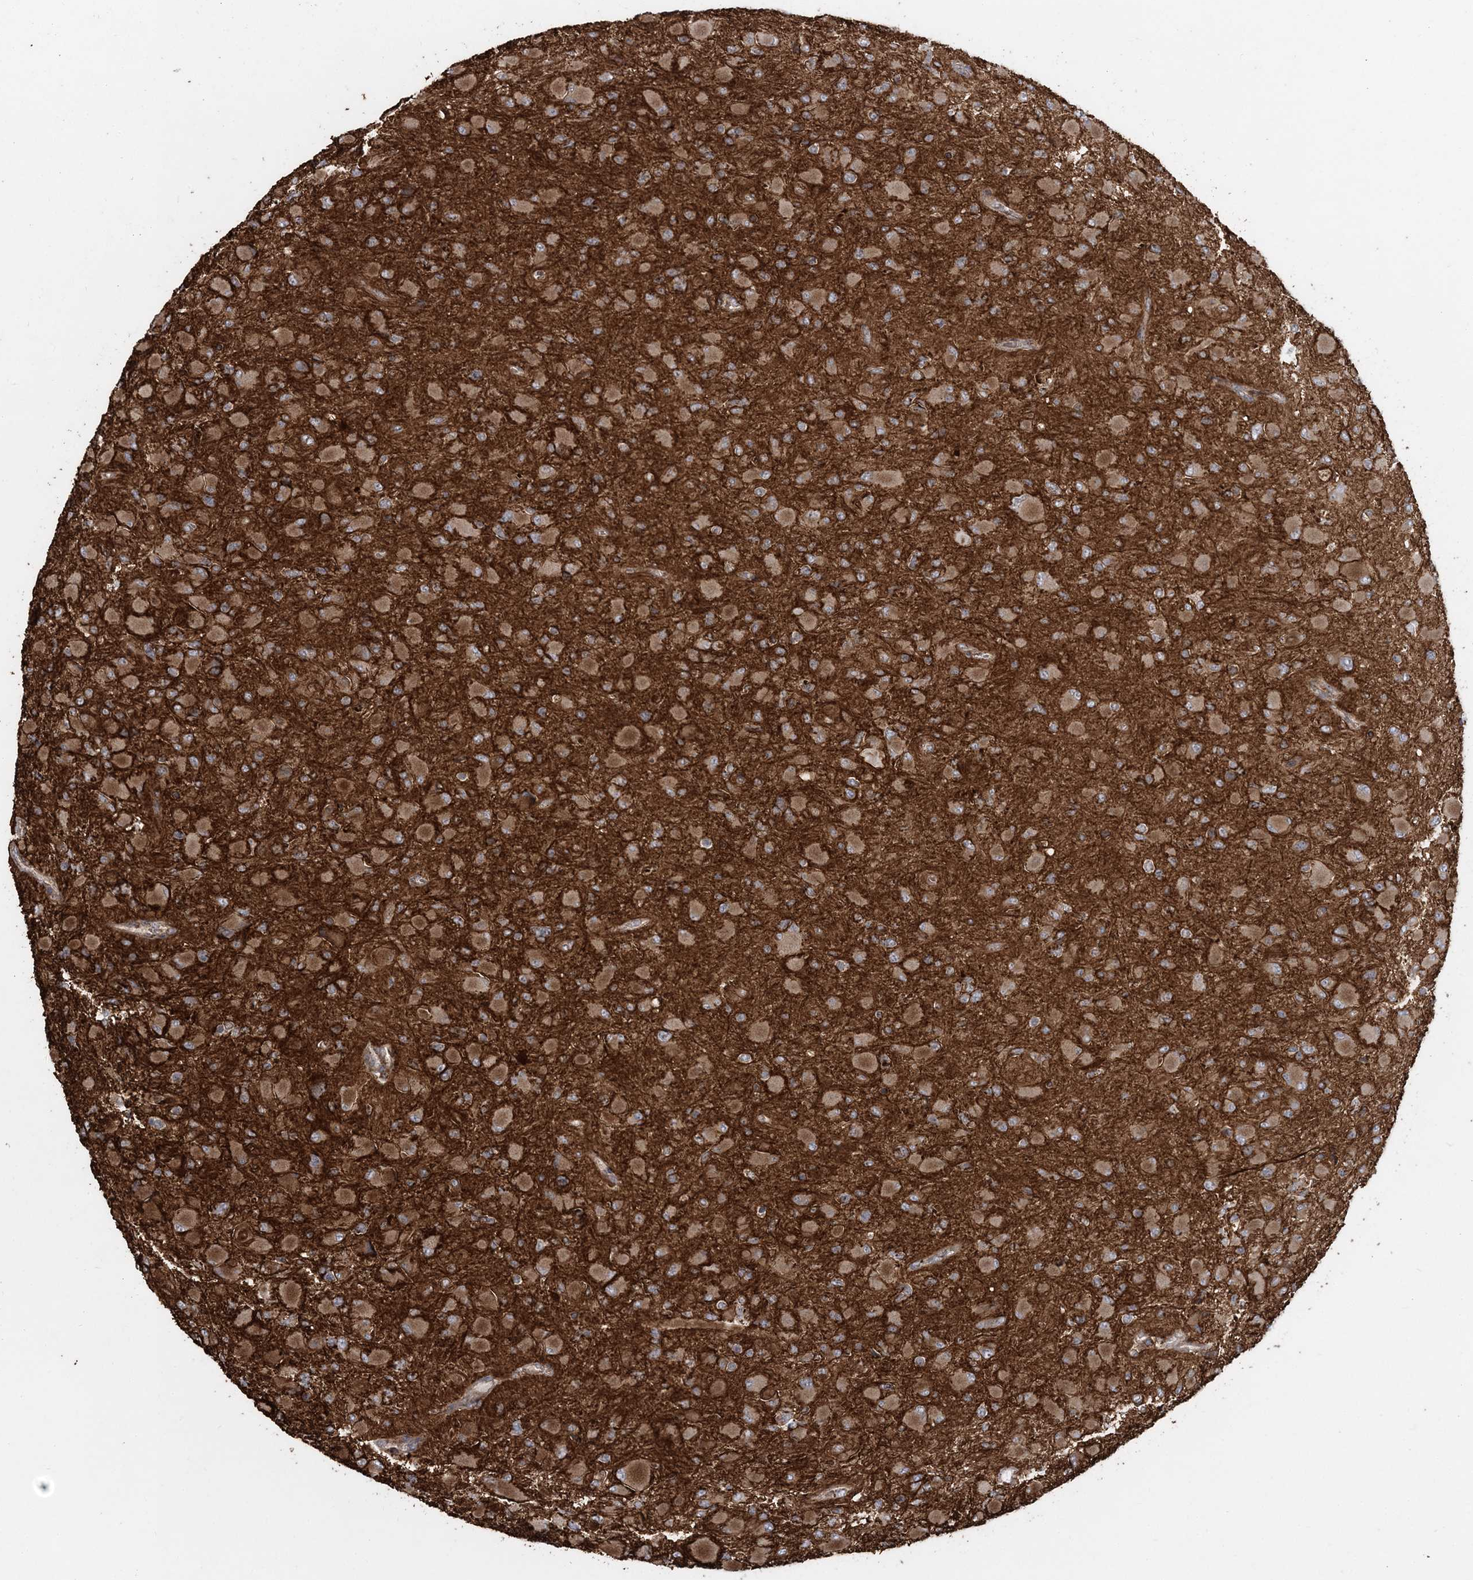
{"staining": {"intensity": "moderate", "quantity": ">75%", "location": "cytoplasmic/membranous"}, "tissue": "glioma", "cell_type": "Tumor cells", "image_type": "cancer", "snomed": [{"axis": "morphology", "description": "Glioma, malignant, High grade"}, {"axis": "topography", "description": "Cerebral cortex"}], "caption": "About >75% of tumor cells in glioma demonstrate moderate cytoplasmic/membranous protein staining as visualized by brown immunohistochemical staining.", "gene": "LRPPRC", "patient": {"sex": "female", "age": 36}}